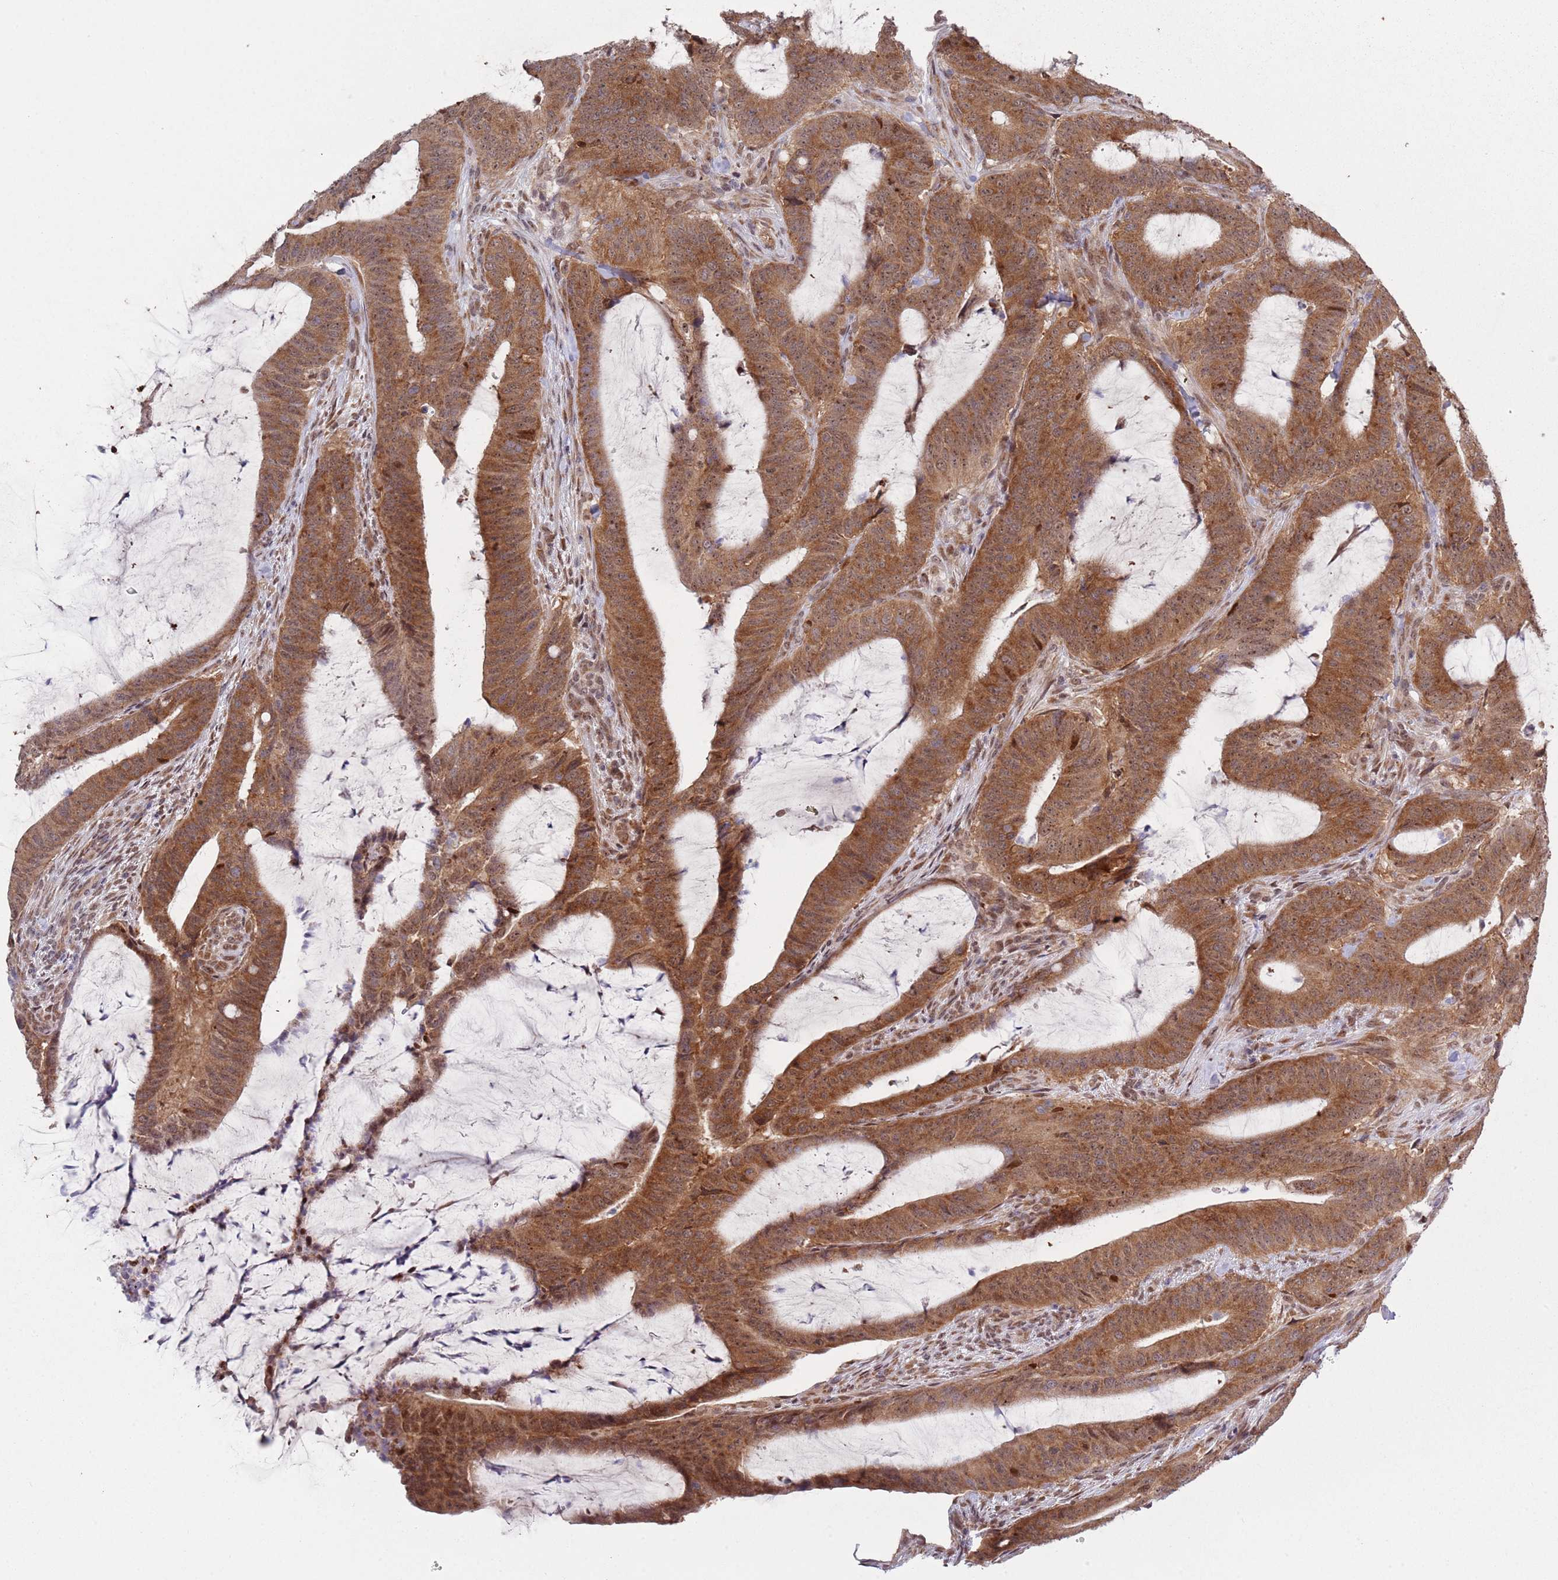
{"staining": {"intensity": "moderate", "quantity": ">75%", "location": "cytoplasmic/membranous,nuclear"}, "tissue": "colorectal cancer", "cell_type": "Tumor cells", "image_type": "cancer", "snomed": [{"axis": "morphology", "description": "Adenocarcinoma, NOS"}, {"axis": "topography", "description": "Colon"}], "caption": "Immunohistochemistry (IHC) image of neoplastic tissue: colorectal cancer (adenocarcinoma) stained using immunohistochemistry displays medium levels of moderate protein expression localized specifically in the cytoplasmic/membranous and nuclear of tumor cells, appearing as a cytoplasmic/membranous and nuclear brown color.", "gene": "SLC25A32", "patient": {"sex": "female", "age": 43}}